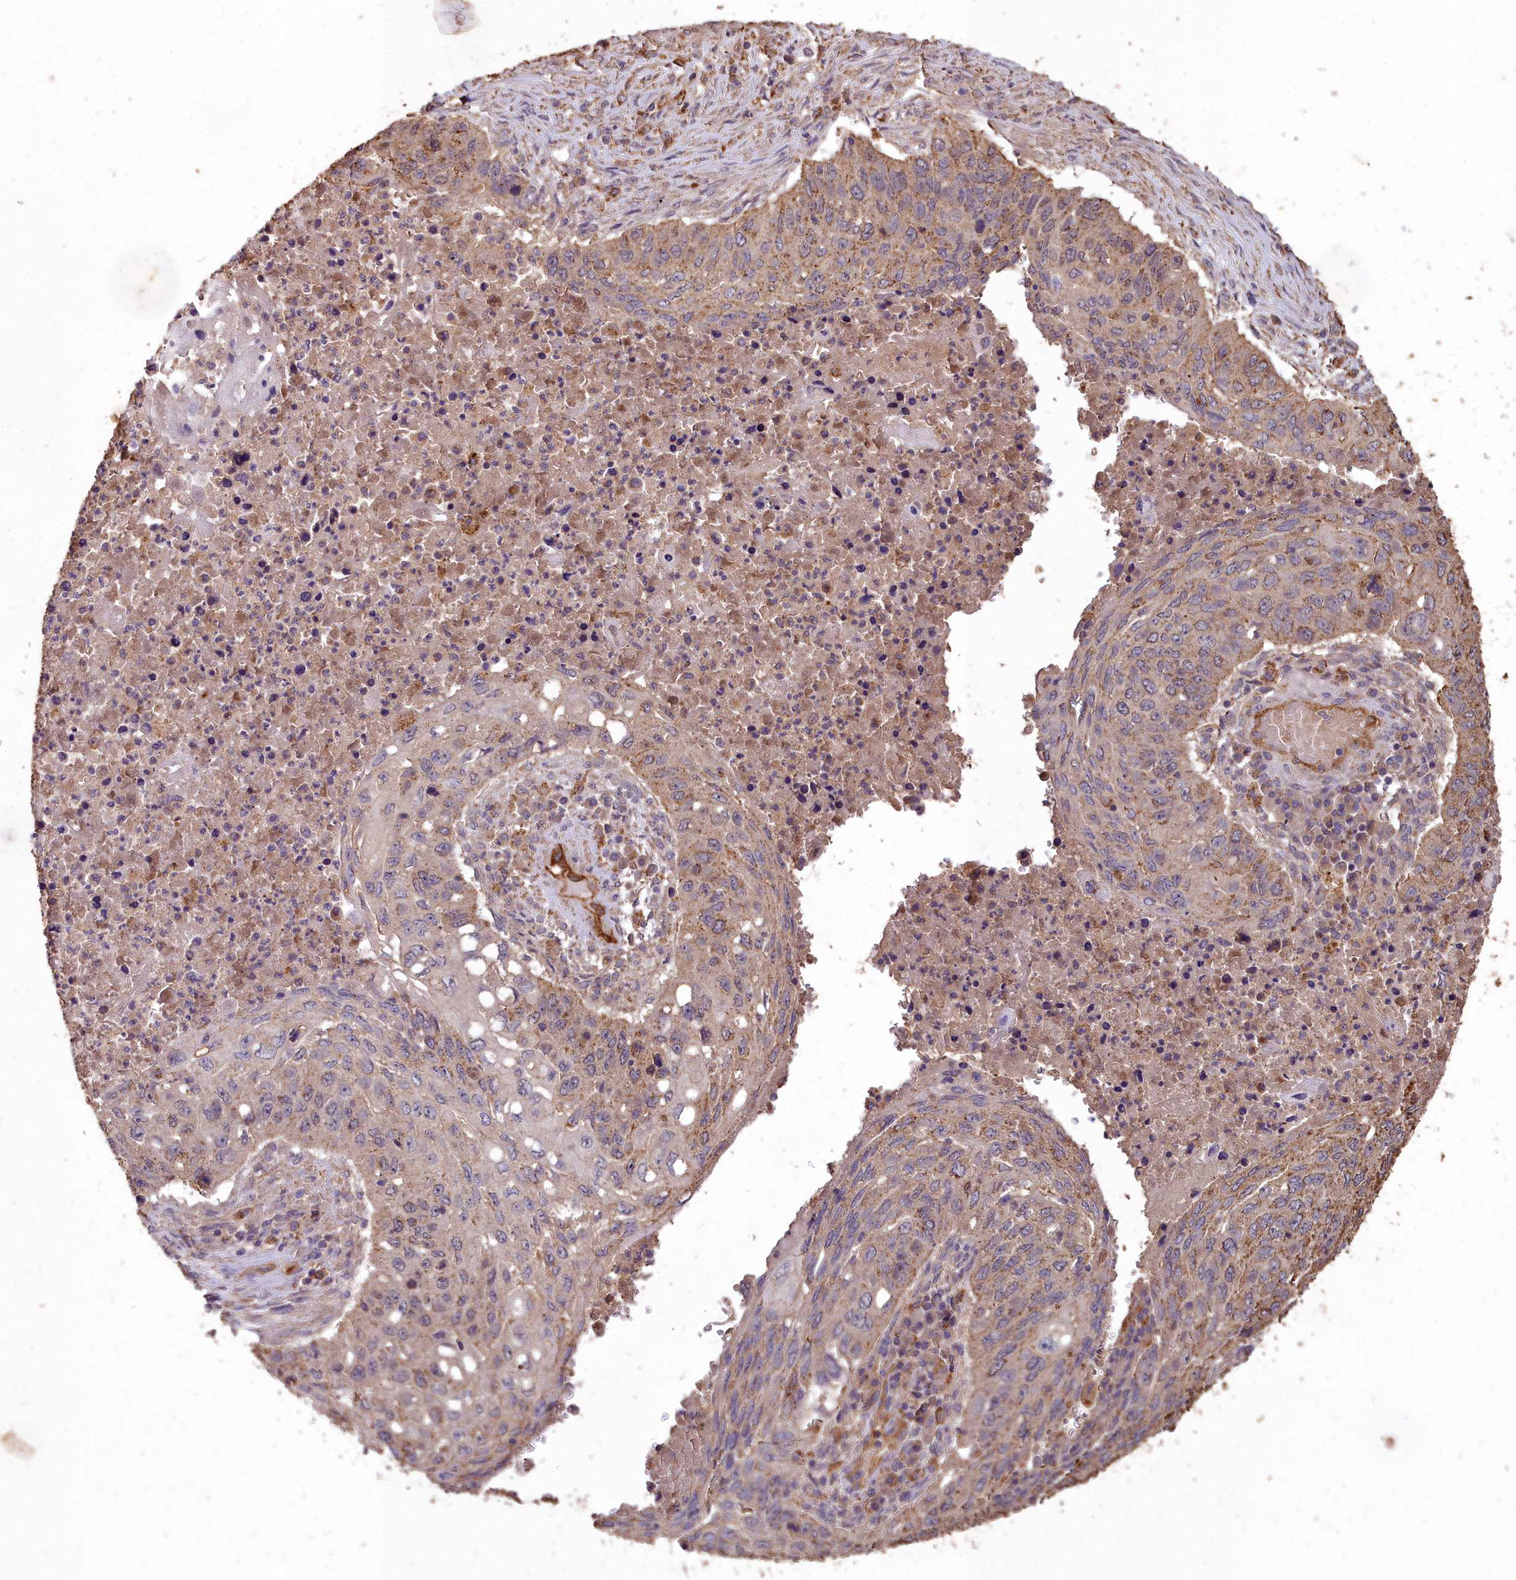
{"staining": {"intensity": "moderate", "quantity": ">75%", "location": "cytoplasmic/membranous"}, "tissue": "lung cancer", "cell_type": "Tumor cells", "image_type": "cancer", "snomed": [{"axis": "morphology", "description": "Squamous cell carcinoma, NOS"}, {"axis": "topography", "description": "Lung"}], "caption": "Immunohistochemistry image of neoplastic tissue: lung cancer (squamous cell carcinoma) stained using immunohistochemistry displays medium levels of moderate protein expression localized specifically in the cytoplasmic/membranous of tumor cells, appearing as a cytoplasmic/membranous brown color.", "gene": "CEMIP2", "patient": {"sex": "female", "age": 63}}